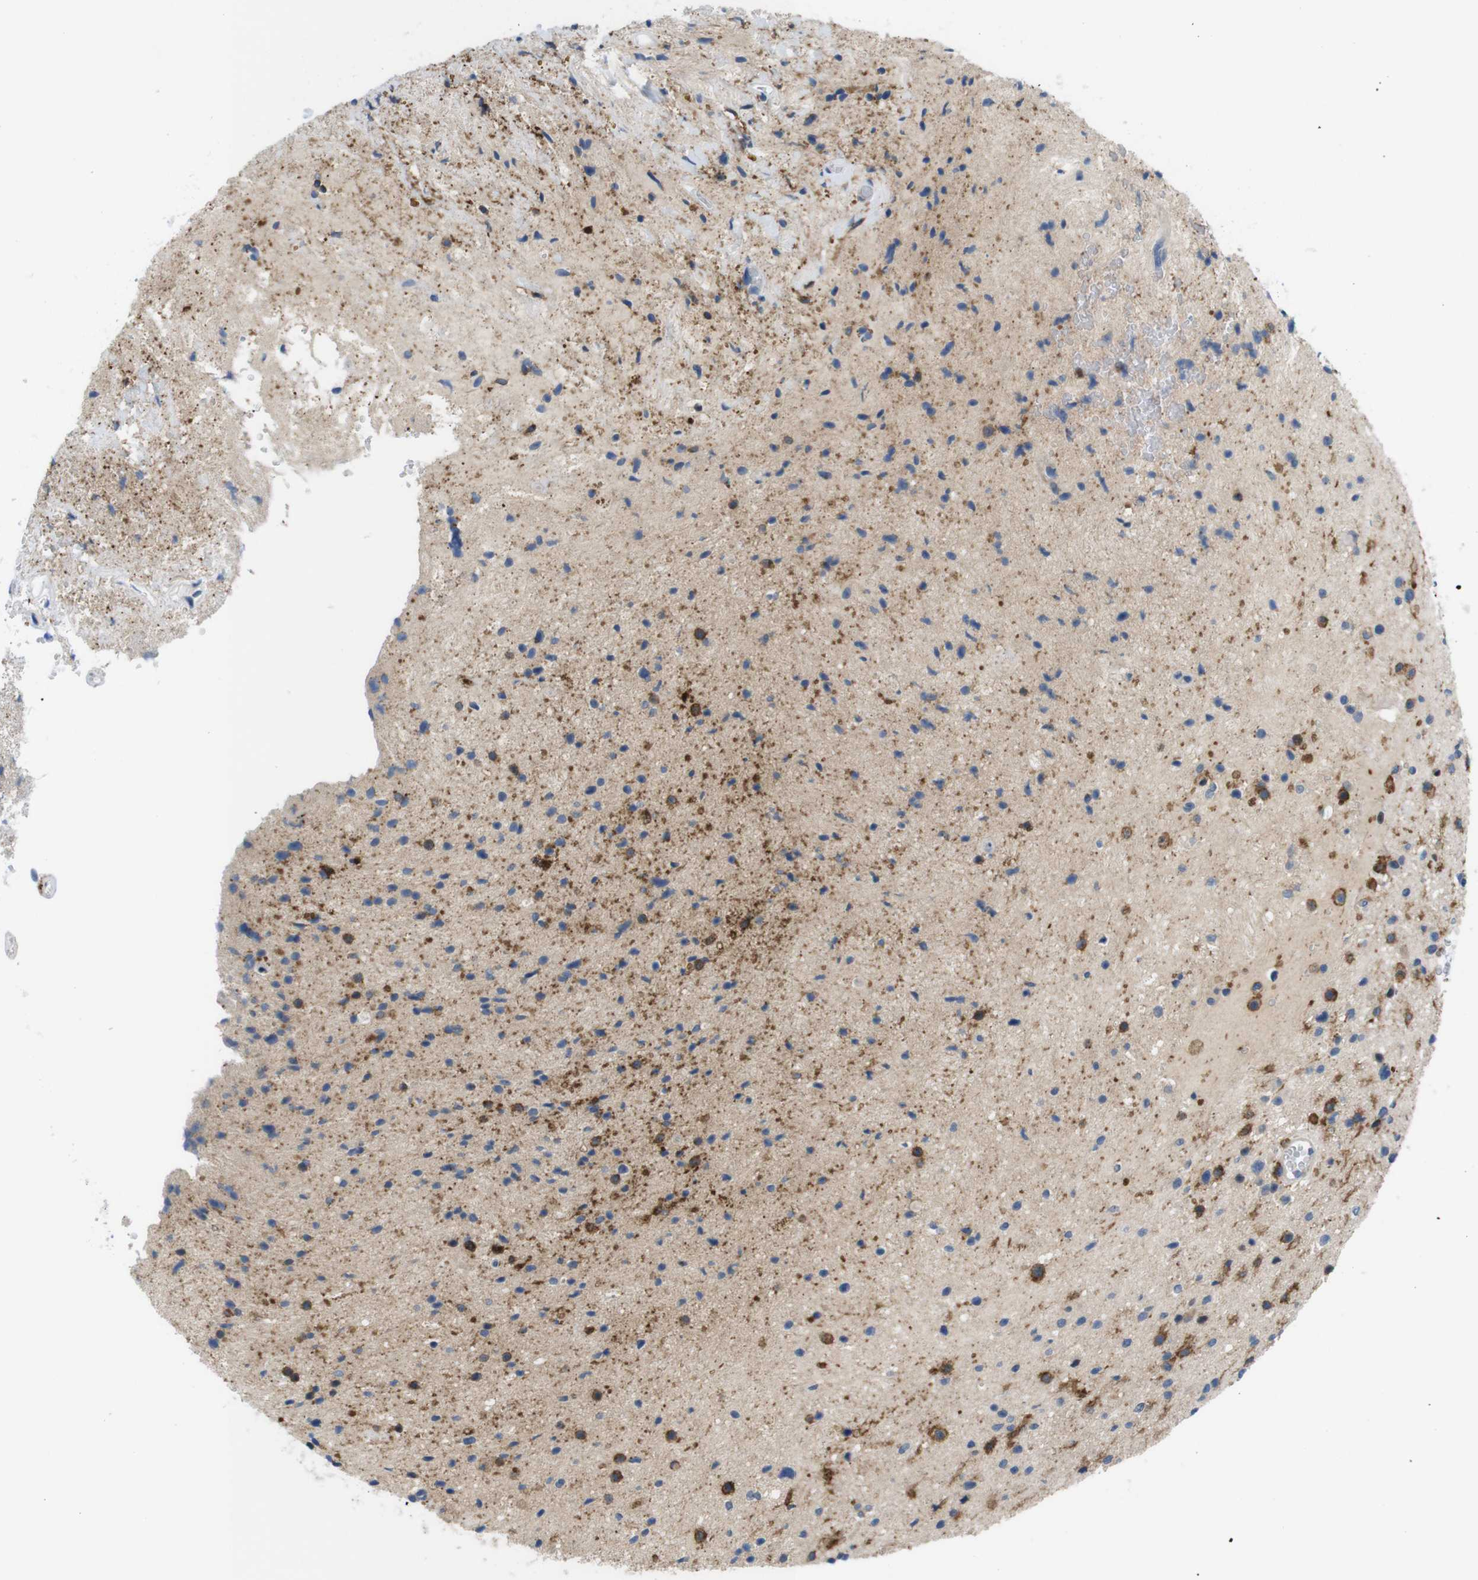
{"staining": {"intensity": "weak", "quantity": "<25%", "location": "cytoplasmic/membranous"}, "tissue": "glioma", "cell_type": "Tumor cells", "image_type": "cancer", "snomed": [{"axis": "morphology", "description": "Glioma, malignant, High grade"}, {"axis": "topography", "description": "Brain"}], "caption": "This is an immunohistochemistry (IHC) image of malignant glioma (high-grade). There is no staining in tumor cells.", "gene": "CD300C", "patient": {"sex": "male", "age": 33}}